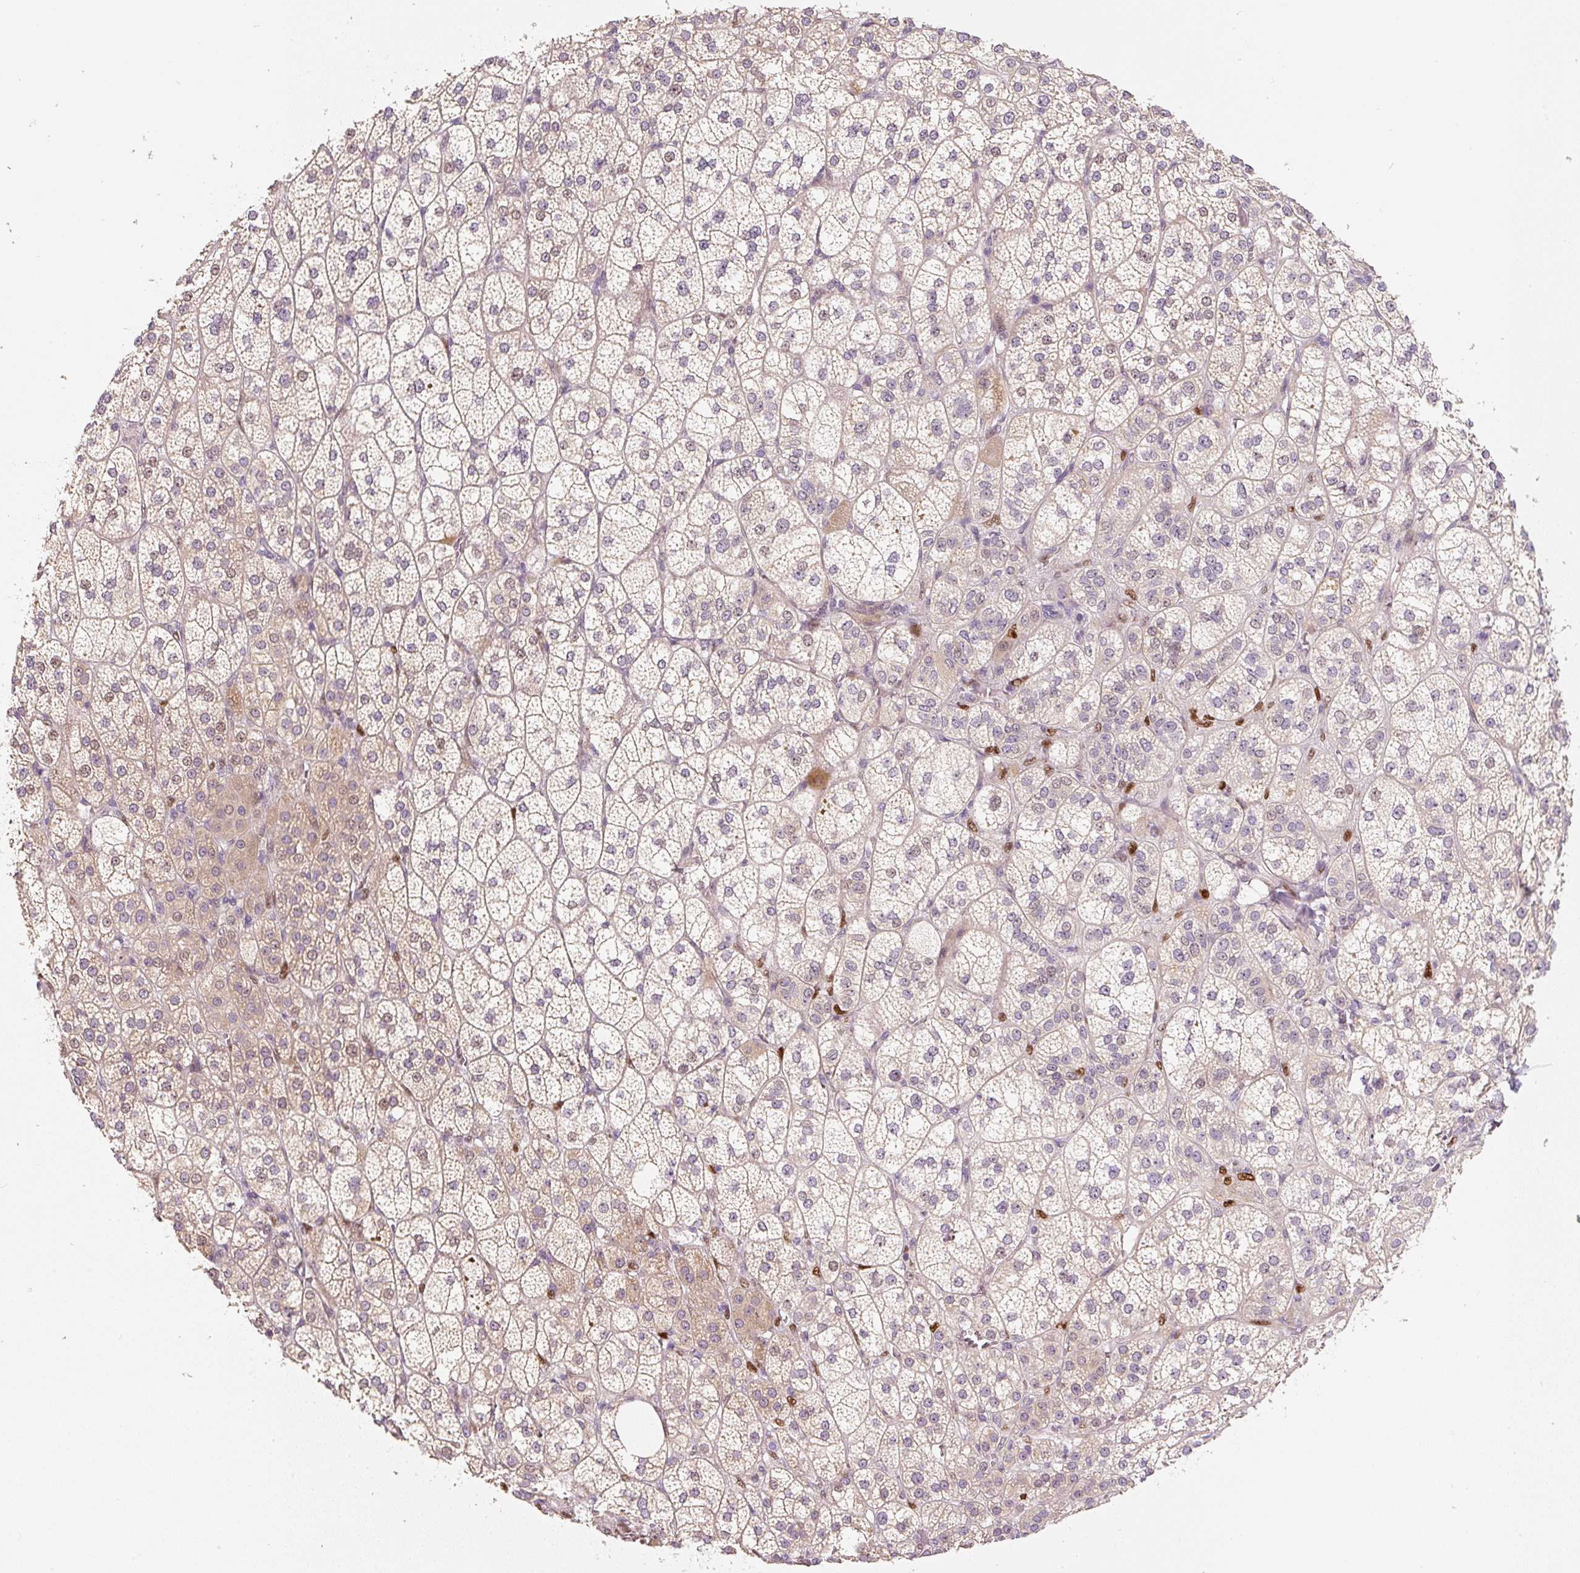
{"staining": {"intensity": "moderate", "quantity": "25%-75%", "location": "cytoplasmic/membranous,nuclear"}, "tissue": "adrenal gland", "cell_type": "Glandular cells", "image_type": "normal", "snomed": [{"axis": "morphology", "description": "Normal tissue, NOS"}, {"axis": "topography", "description": "Adrenal gland"}], "caption": "Immunohistochemical staining of unremarkable human adrenal gland shows 25%-75% levels of moderate cytoplasmic/membranous,nuclear protein positivity in about 25%-75% of glandular cells.", "gene": "PWWP3B", "patient": {"sex": "female", "age": 60}}